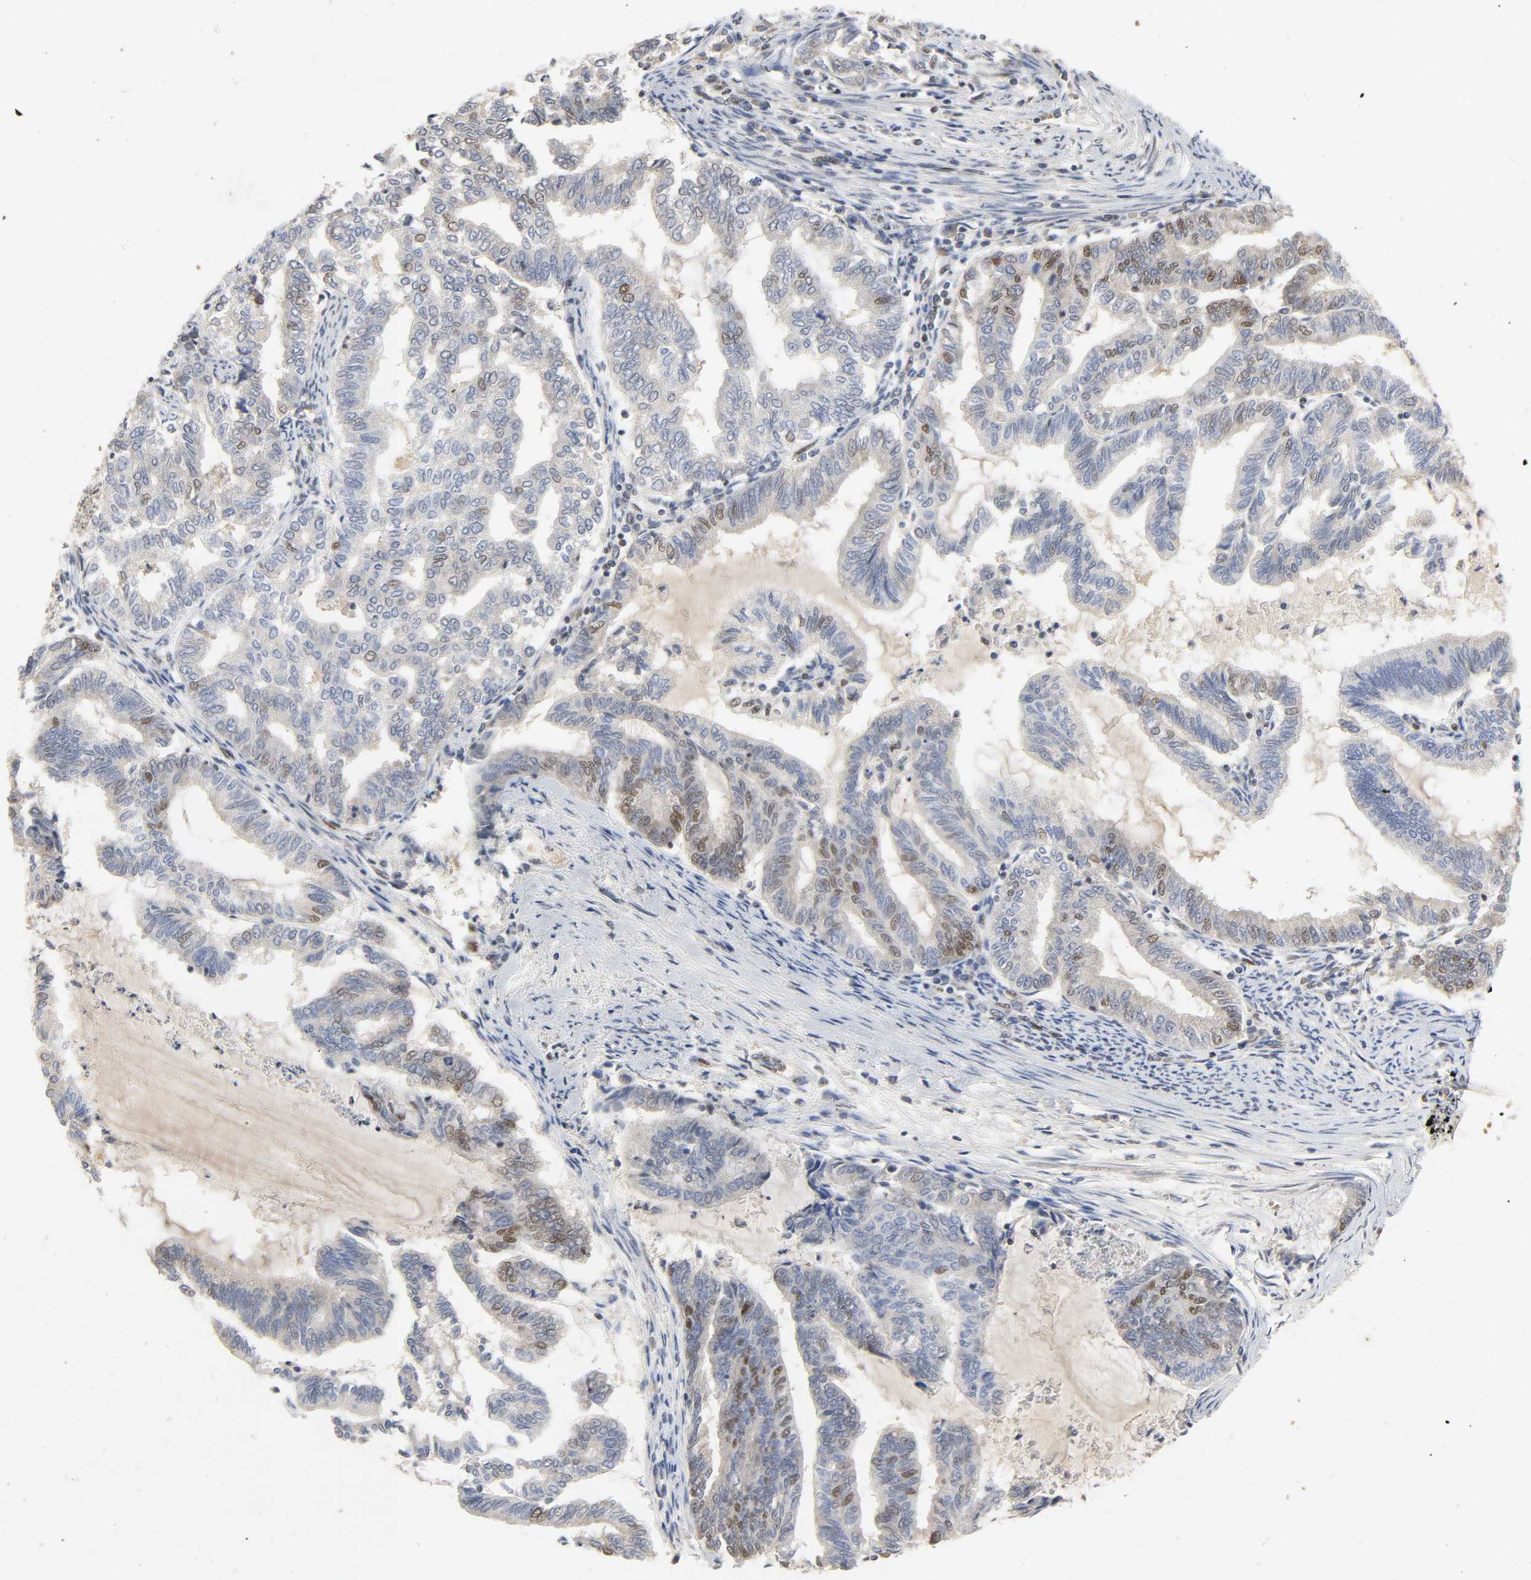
{"staining": {"intensity": "moderate", "quantity": "25%-75%", "location": "nuclear"}, "tissue": "endometrial cancer", "cell_type": "Tumor cells", "image_type": "cancer", "snomed": [{"axis": "morphology", "description": "Adenocarcinoma, NOS"}, {"axis": "topography", "description": "Endometrium"}], "caption": "Human endometrial adenocarcinoma stained with a brown dye exhibits moderate nuclear positive staining in approximately 25%-75% of tumor cells.", "gene": "NCOA6", "patient": {"sex": "female", "age": 79}}